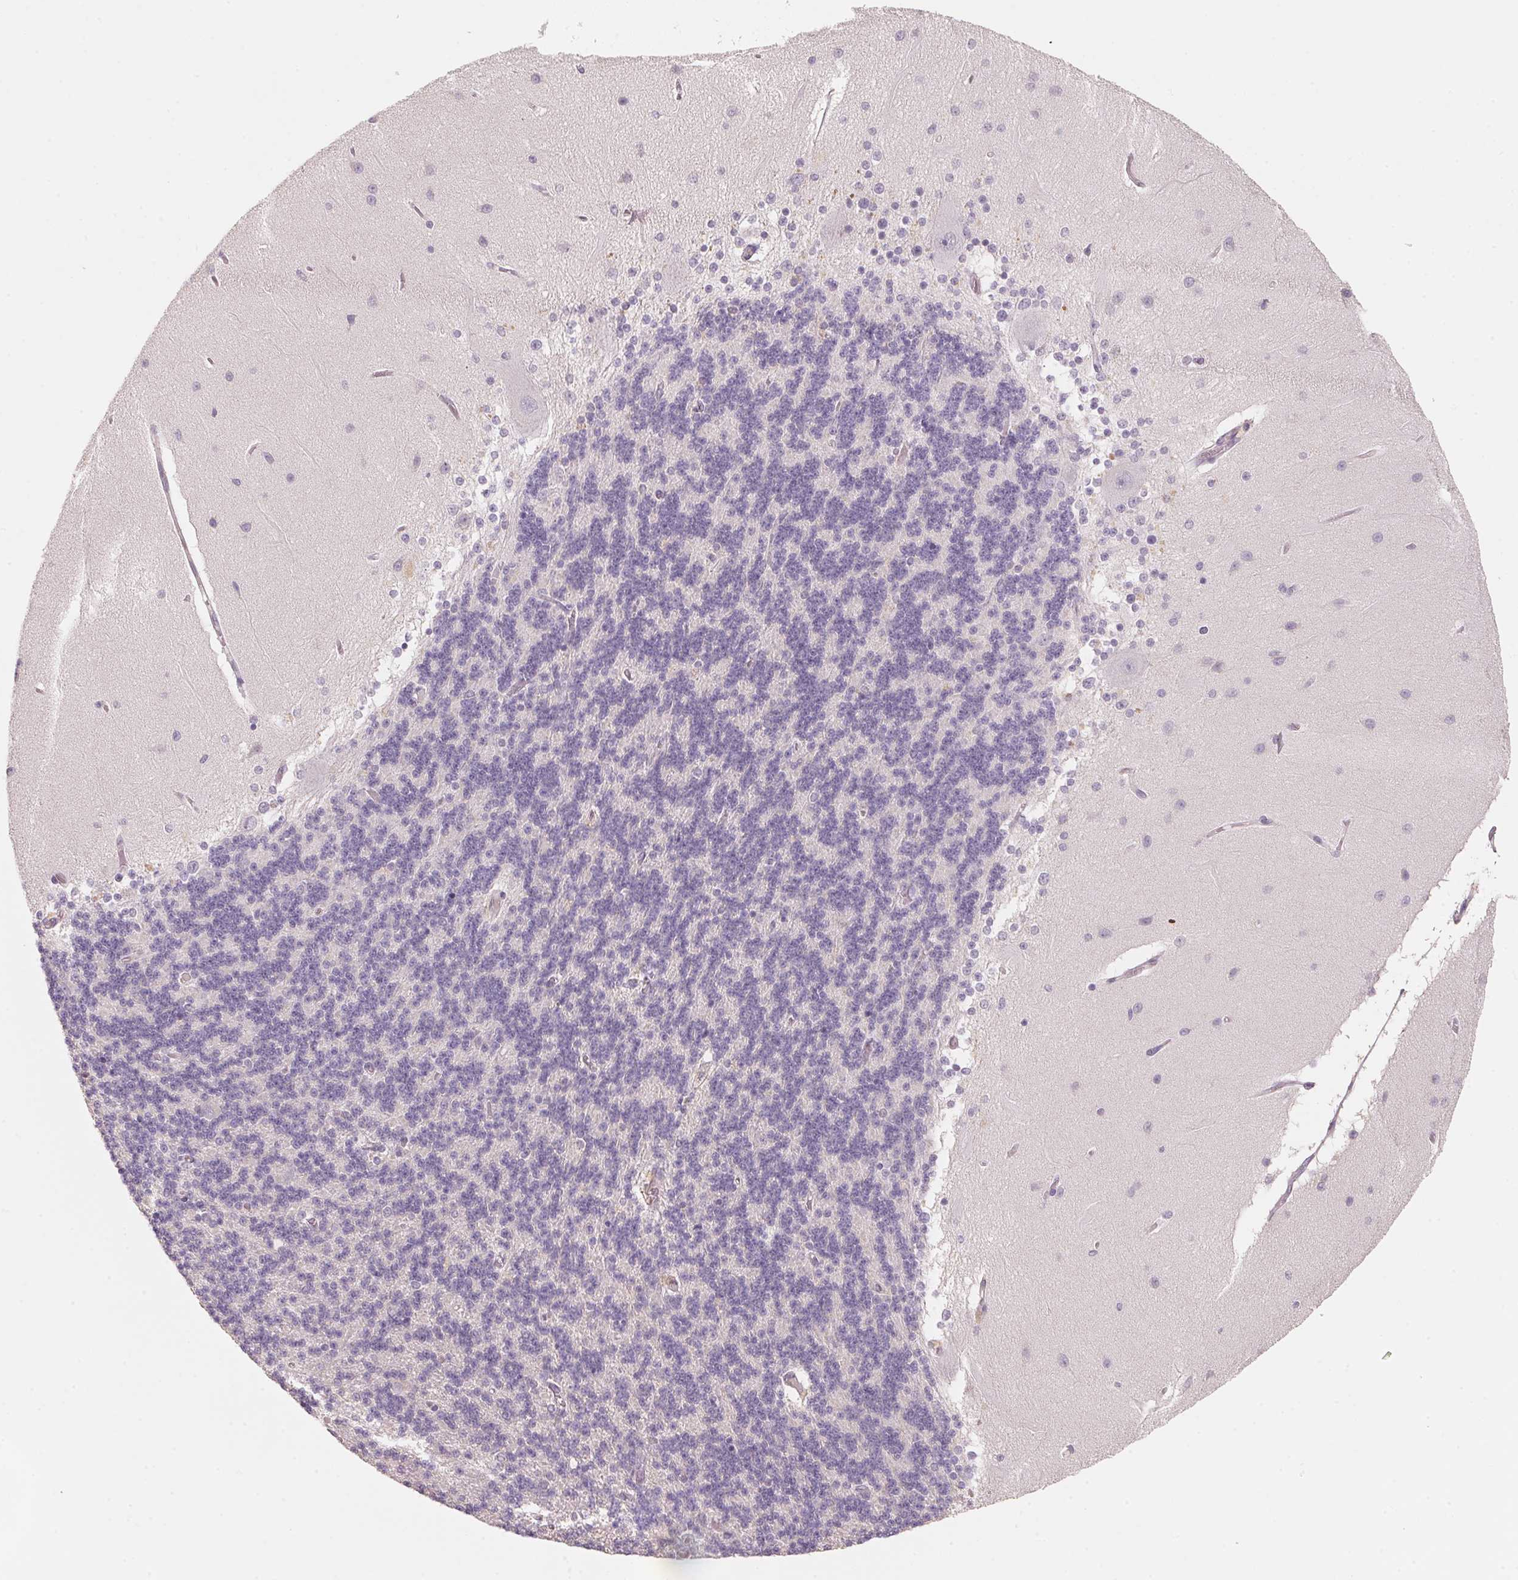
{"staining": {"intensity": "negative", "quantity": "none", "location": "none"}, "tissue": "cerebellum", "cell_type": "Cells in granular layer", "image_type": "normal", "snomed": [{"axis": "morphology", "description": "Normal tissue, NOS"}, {"axis": "topography", "description": "Cerebellum"}], "caption": "High magnification brightfield microscopy of unremarkable cerebellum stained with DAB (3,3'-diaminobenzidine) (brown) and counterstained with hematoxylin (blue): cells in granular layer show no significant staining. Nuclei are stained in blue.", "gene": "TREH", "patient": {"sex": "female", "age": 54}}